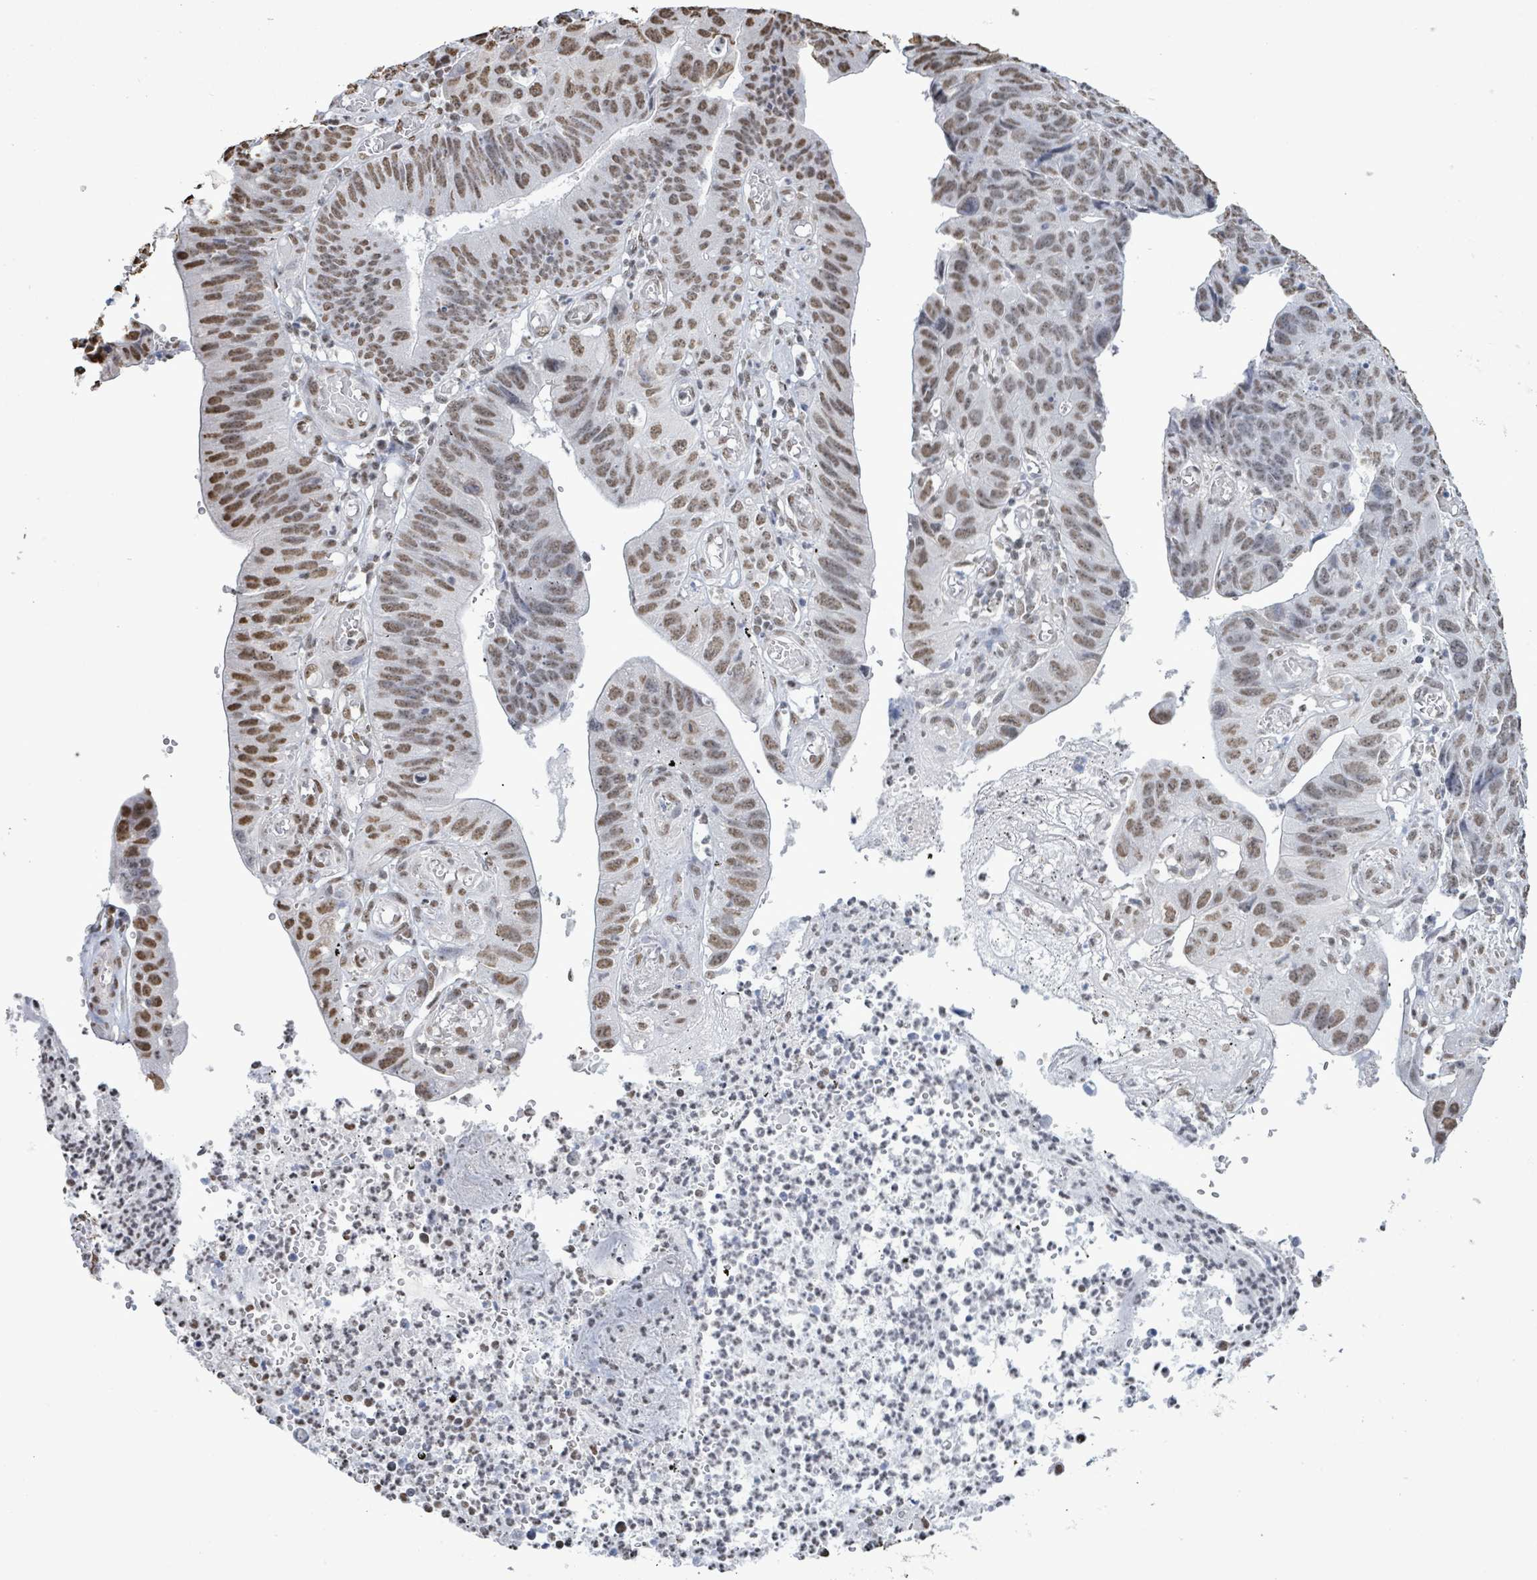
{"staining": {"intensity": "weak", "quantity": "25%-75%", "location": "nuclear"}, "tissue": "stomach cancer", "cell_type": "Tumor cells", "image_type": "cancer", "snomed": [{"axis": "morphology", "description": "Adenocarcinoma, NOS"}, {"axis": "topography", "description": "Stomach"}], "caption": "There is low levels of weak nuclear expression in tumor cells of stomach cancer, as demonstrated by immunohistochemical staining (brown color).", "gene": "SAMD14", "patient": {"sex": "male", "age": 59}}